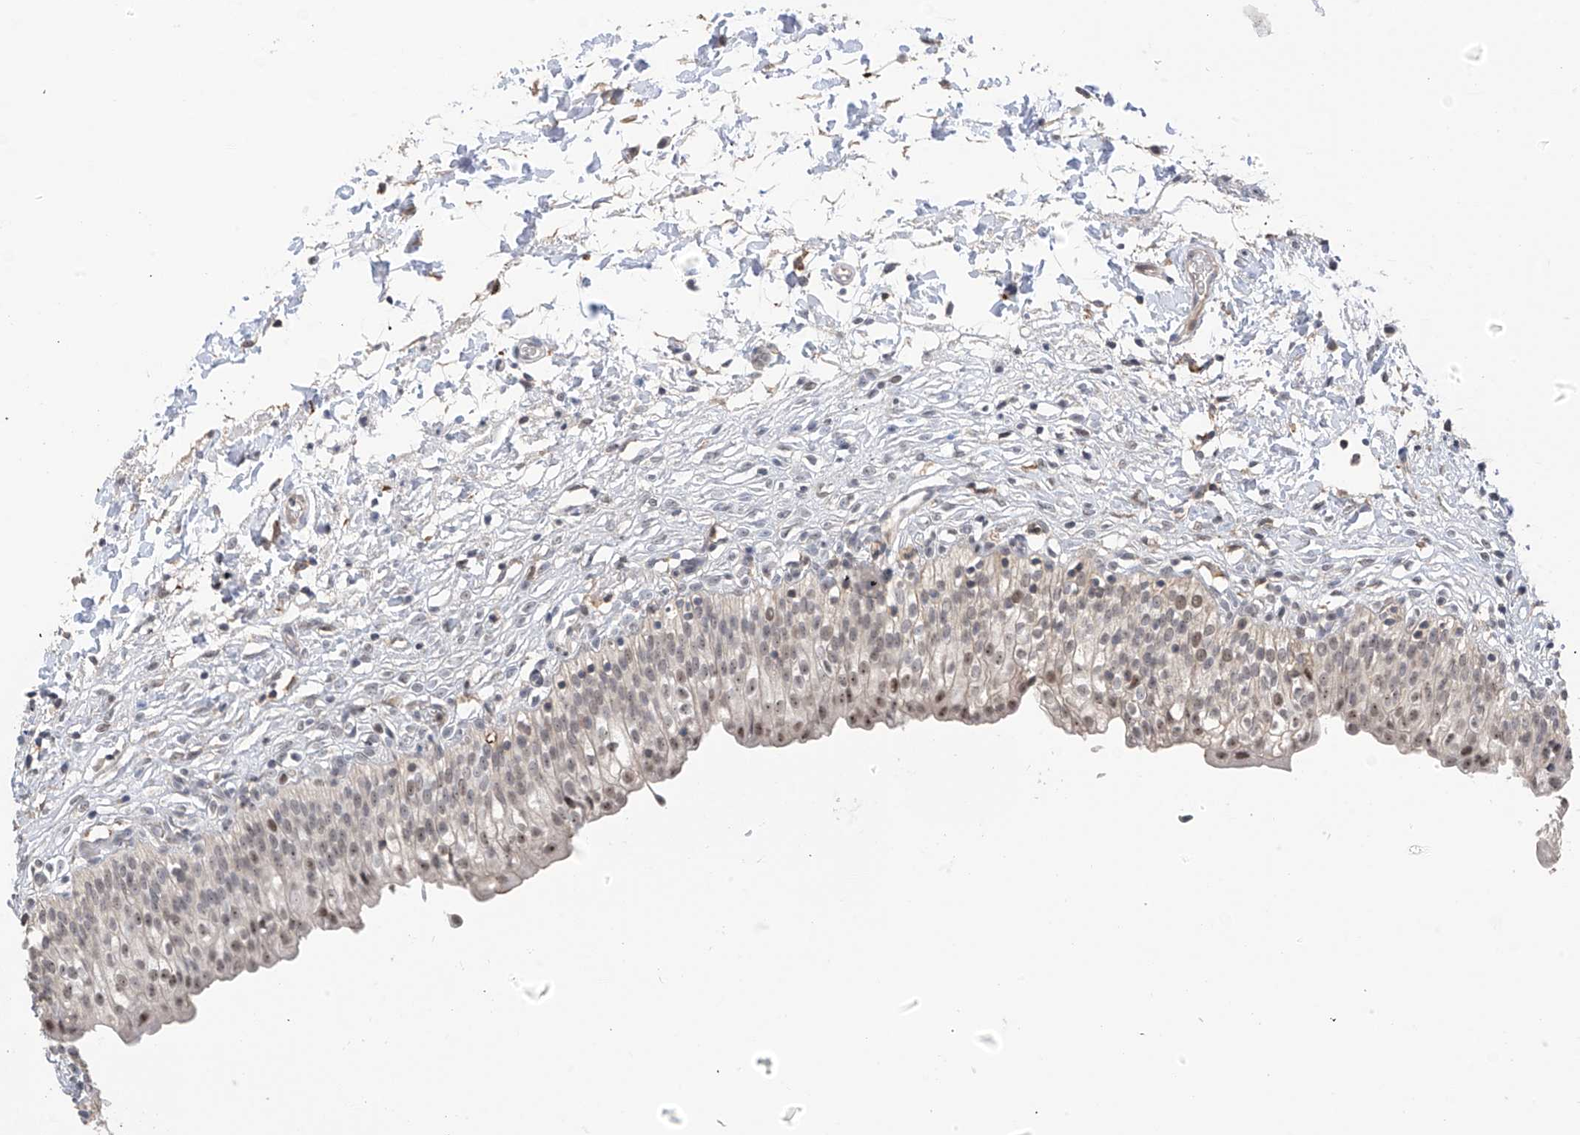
{"staining": {"intensity": "moderate", "quantity": ">75%", "location": "nuclear"}, "tissue": "urinary bladder", "cell_type": "Urothelial cells", "image_type": "normal", "snomed": [{"axis": "morphology", "description": "Normal tissue, NOS"}, {"axis": "topography", "description": "Urinary bladder"}], "caption": "Immunohistochemistry (IHC) photomicrograph of benign urinary bladder: human urinary bladder stained using immunohistochemistry exhibits medium levels of moderate protein expression localized specifically in the nuclear of urothelial cells, appearing as a nuclear brown color.", "gene": "C1orf131", "patient": {"sex": "male", "age": 55}}